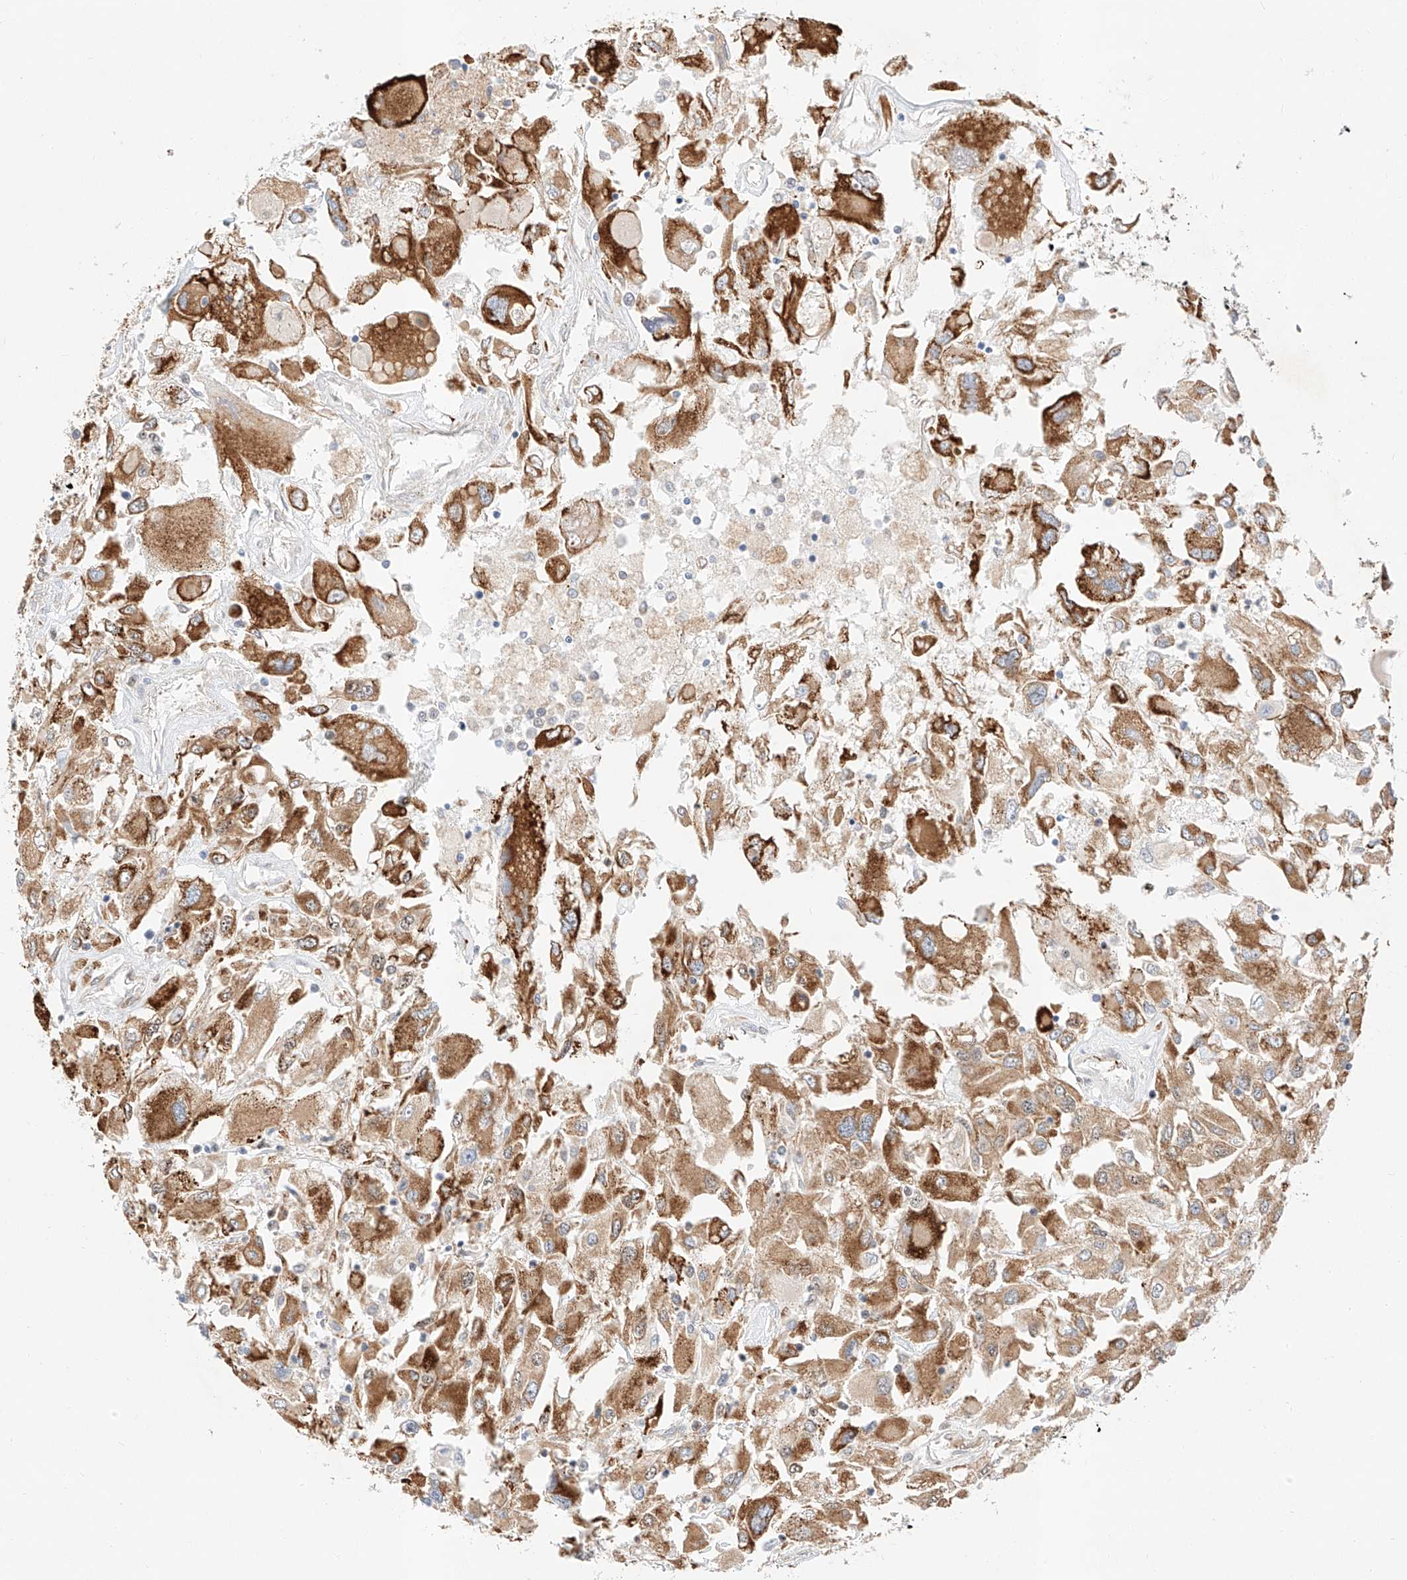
{"staining": {"intensity": "moderate", "quantity": "25%-75%", "location": "cytoplasmic/membranous"}, "tissue": "renal cancer", "cell_type": "Tumor cells", "image_type": "cancer", "snomed": [{"axis": "morphology", "description": "Adenocarcinoma, NOS"}, {"axis": "topography", "description": "Kidney"}], "caption": "Immunohistochemistry (DAB (3,3'-diaminobenzidine)) staining of human renal adenocarcinoma shows moderate cytoplasmic/membranous protein positivity in about 25%-75% of tumor cells.", "gene": "ATXN7L2", "patient": {"sex": "female", "age": 52}}